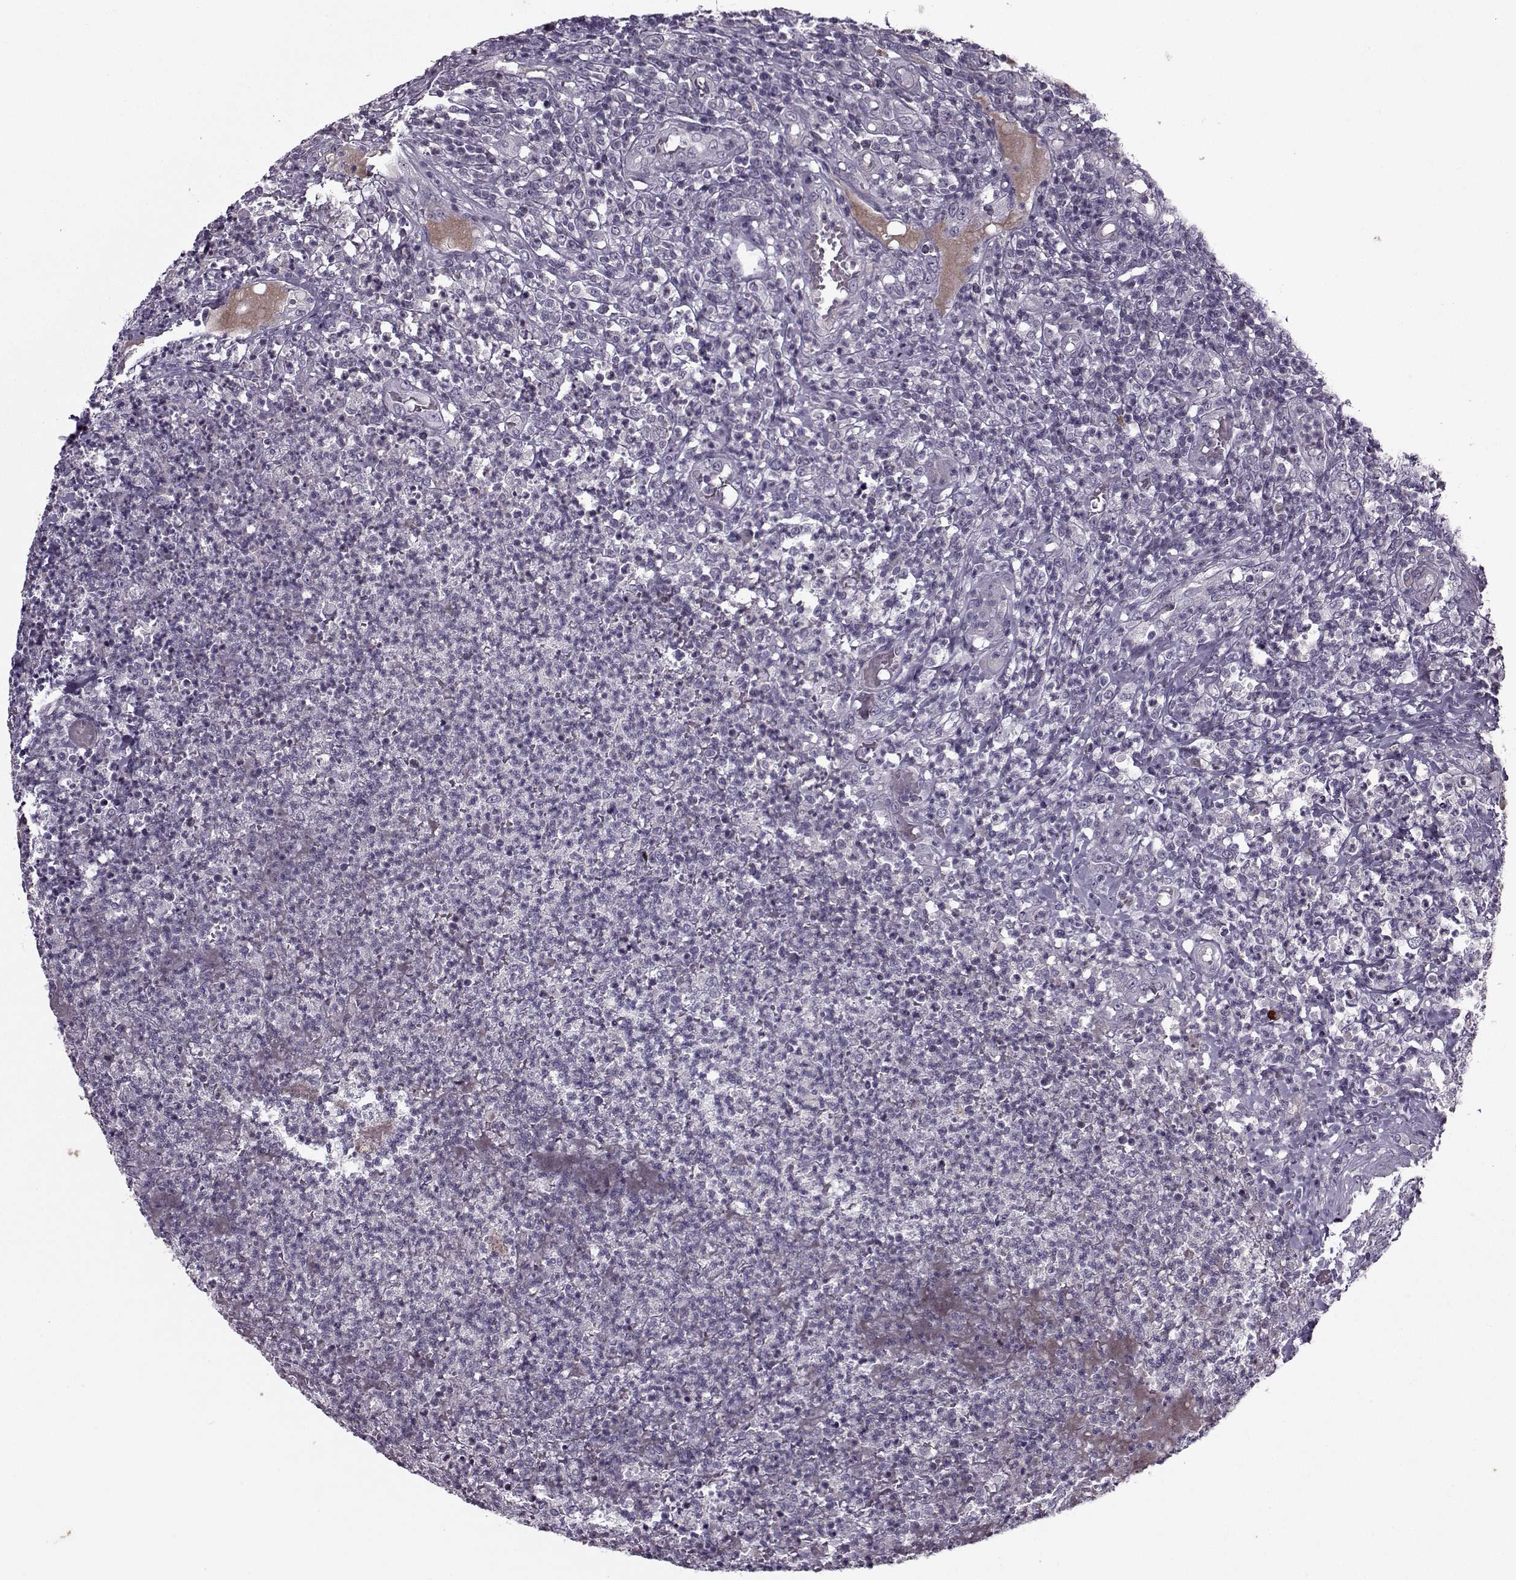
{"staining": {"intensity": "negative", "quantity": "none", "location": "none"}, "tissue": "appendix", "cell_type": "Glandular cells", "image_type": "normal", "snomed": [{"axis": "morphology", "description": "Normal tissue, NOS"}, {"axis": "morphology", "description": "Inflammation, NOS"}, {"axis": "topography", "description": "Appendix"}], "caption": "High power microscopy histopathology image of an IHC photomicrograph of normal appendix, revealing no significant expression in glandular cells. (DAB (3,3'-diaminobenzidine) IHC visualized using brightfield microscopy, high magnification).", "gene": "KRT9", "patient": {"sex": "male", "age": 16}}